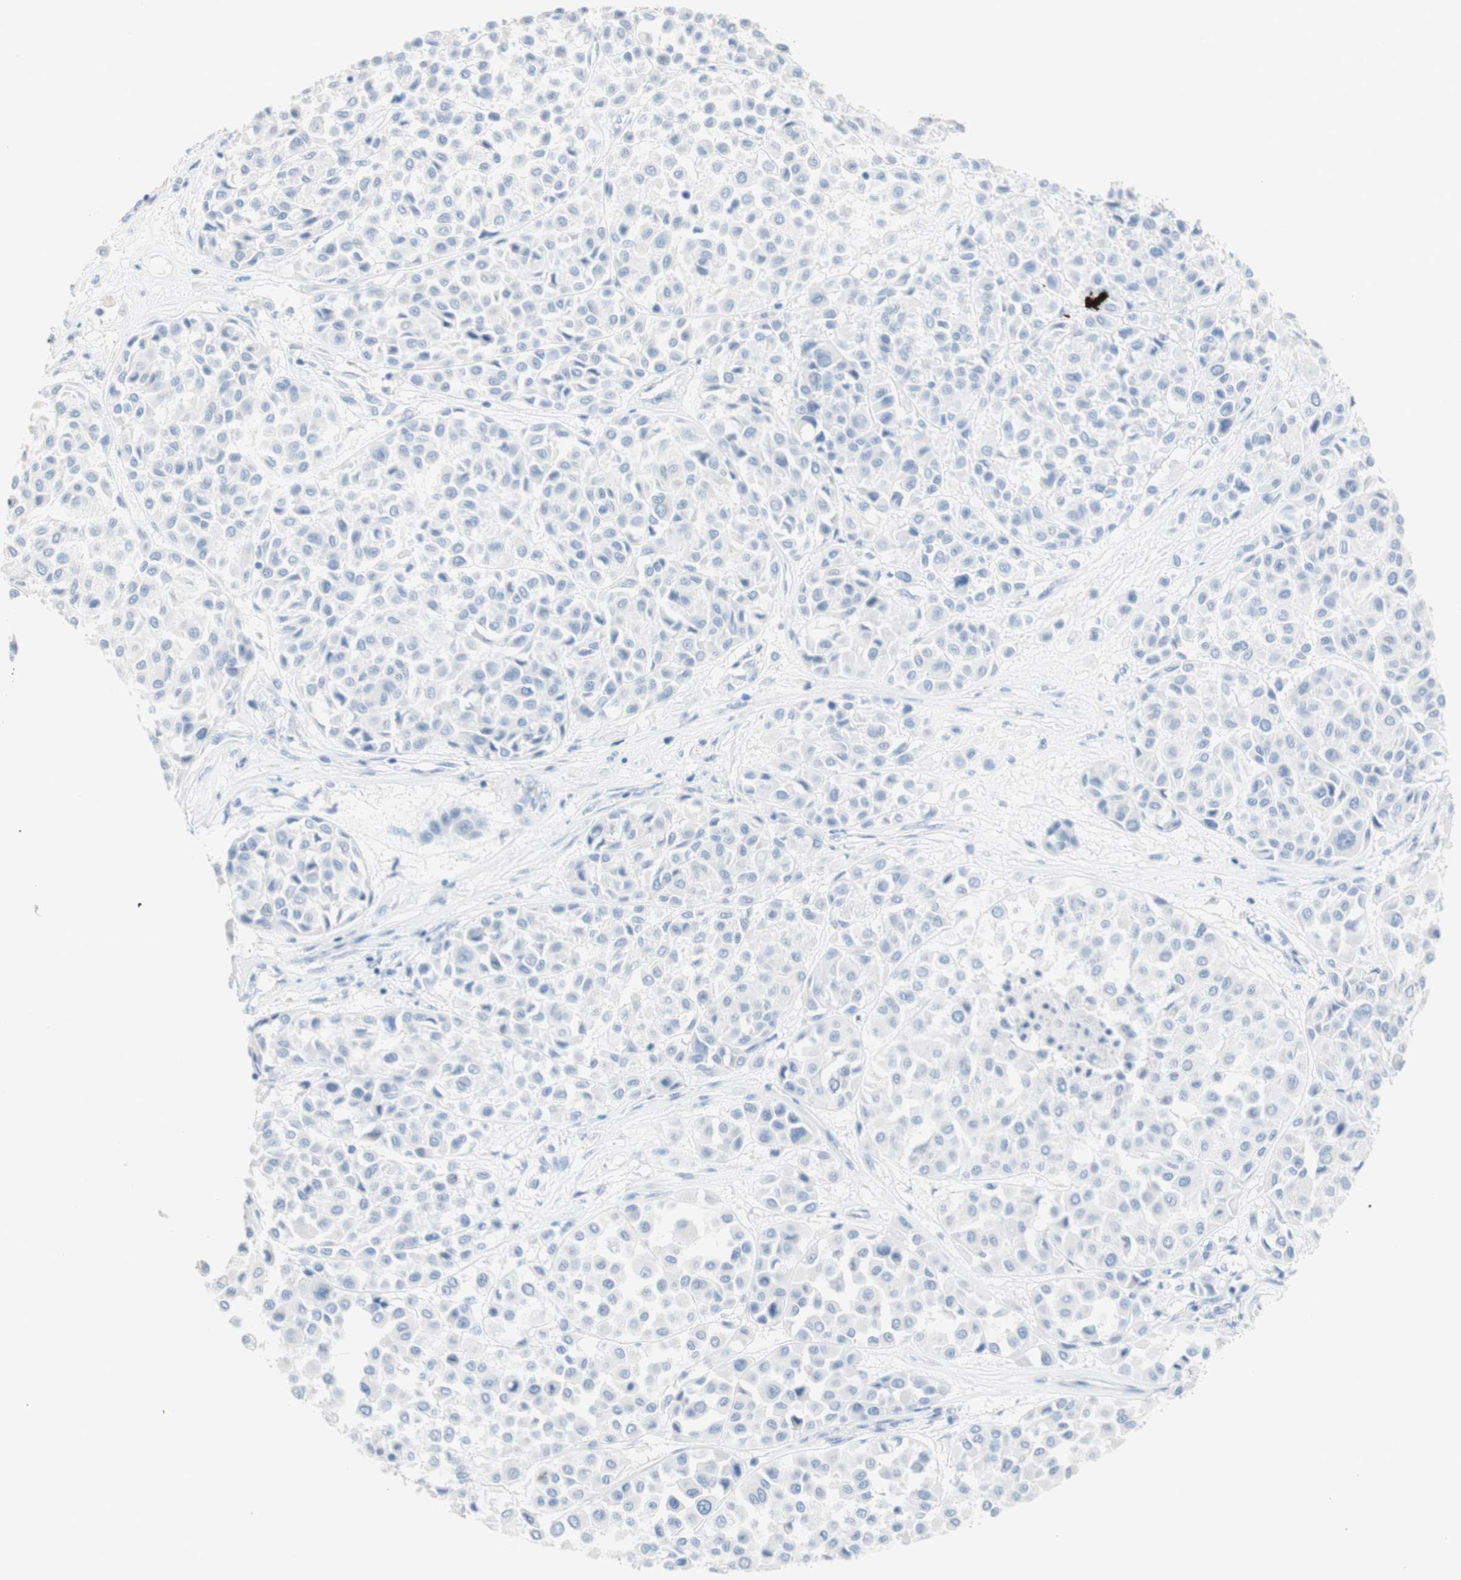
{"staining": {"intensity": "negative", "quantity": "none", "location": "none"}, "tissue": "melanoma", "cell_type": "Tumor cells", "image_type": "cancer", "snomed": [{"axis": "morphology", "description": "Malignant melanoma, Metastatic site"}, {"axis": "topography", "description": "Soft tissue"}], "caption": "This is a photomicrograph of immunohistochemistry staining of melanoma, which shows no expression in tumor cells.", "gene": "DSC2", "patient": {"sex": "male", "age": 41}}